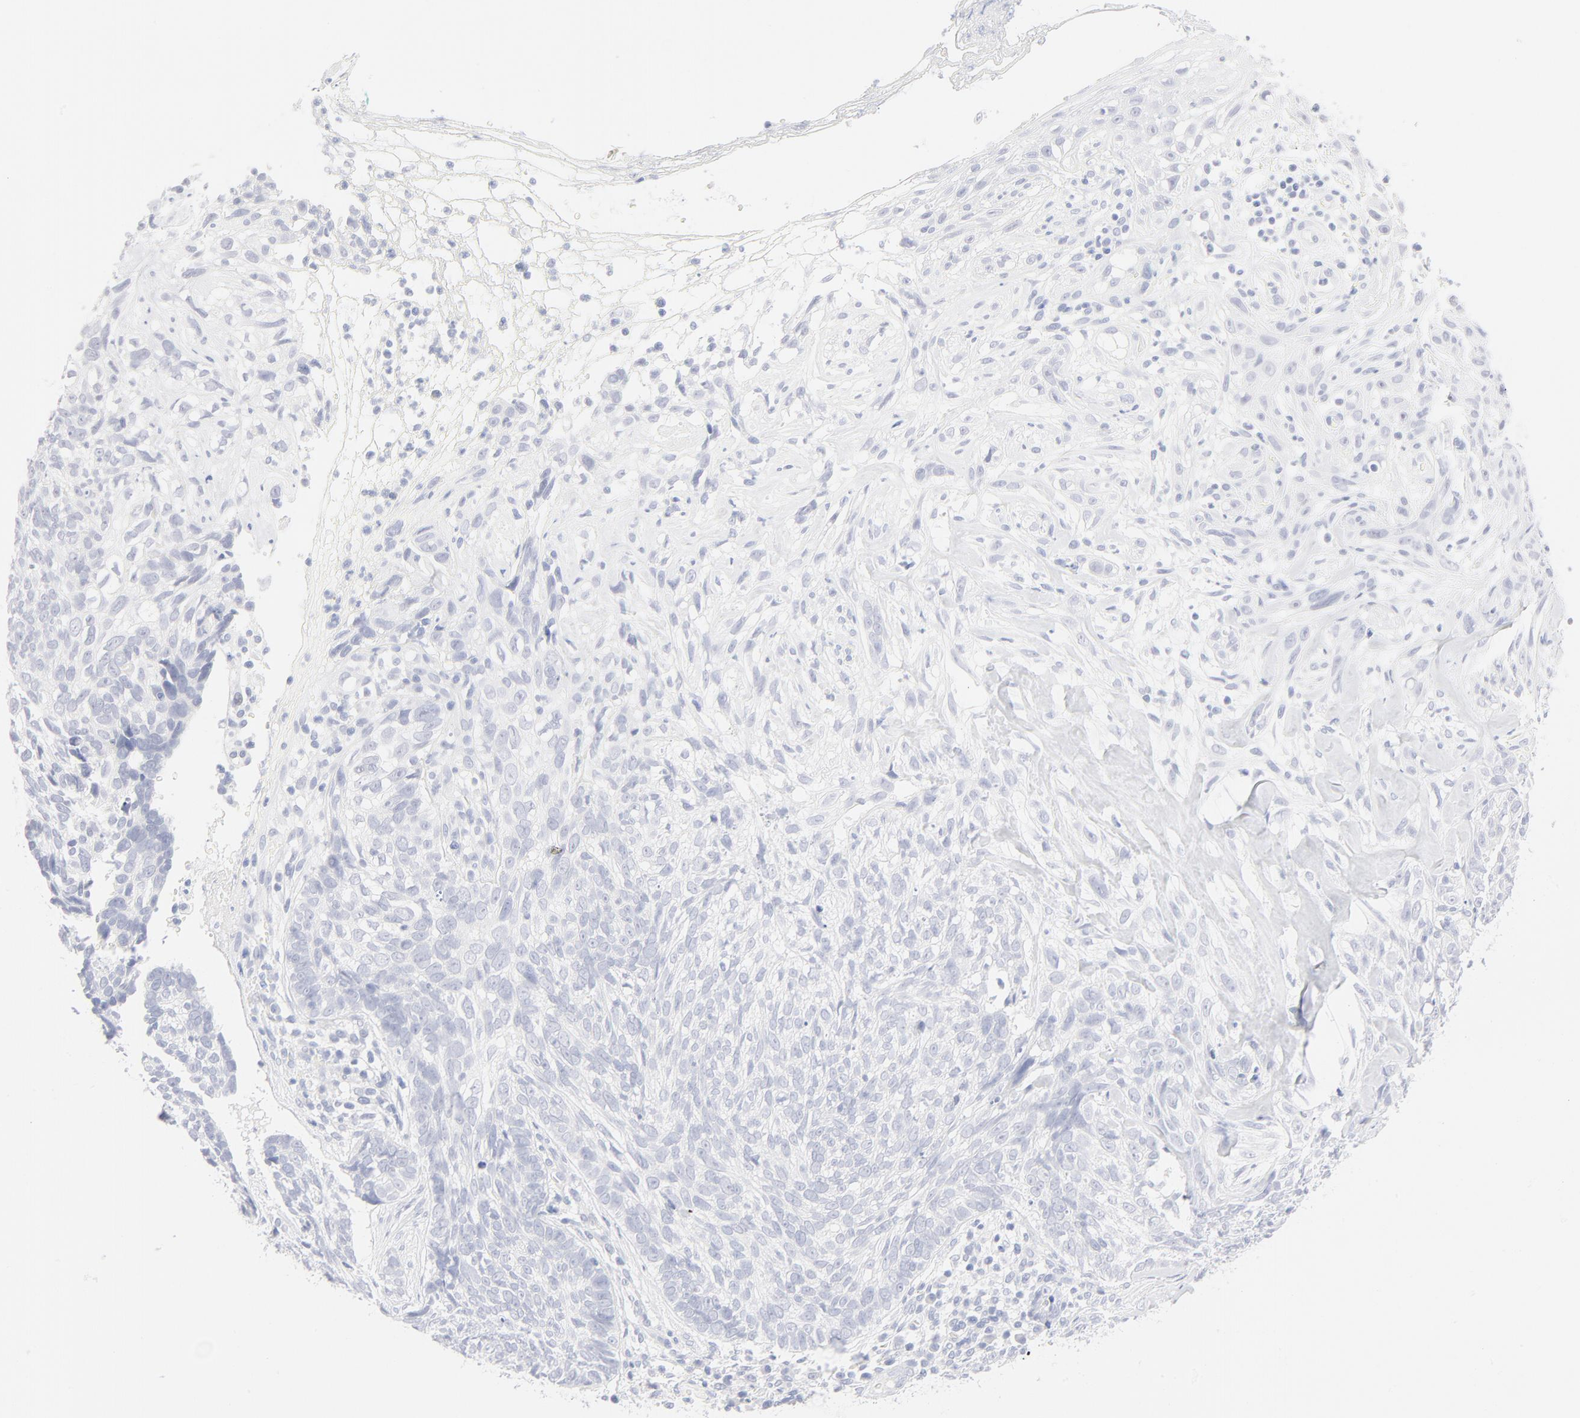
{"staining": {"intensity": "negative", "quantity": "none", "location": "none"}, "tissue": "skin cancer", "cell_type": "Tumor cells", "image_type": "cancer", "snomed": [{"axis": "morphology", "description": "Basal cell carcinoma"}, {"axis": "topography", "description": "Skin"}], "caption": "Skin cancer (basal cell carcinoma) was stained to show a protein in brown. There is no significant staining in tumor cells.", "gene": "ONECUT1", "patient": {"sex": "male", "age": 72}}